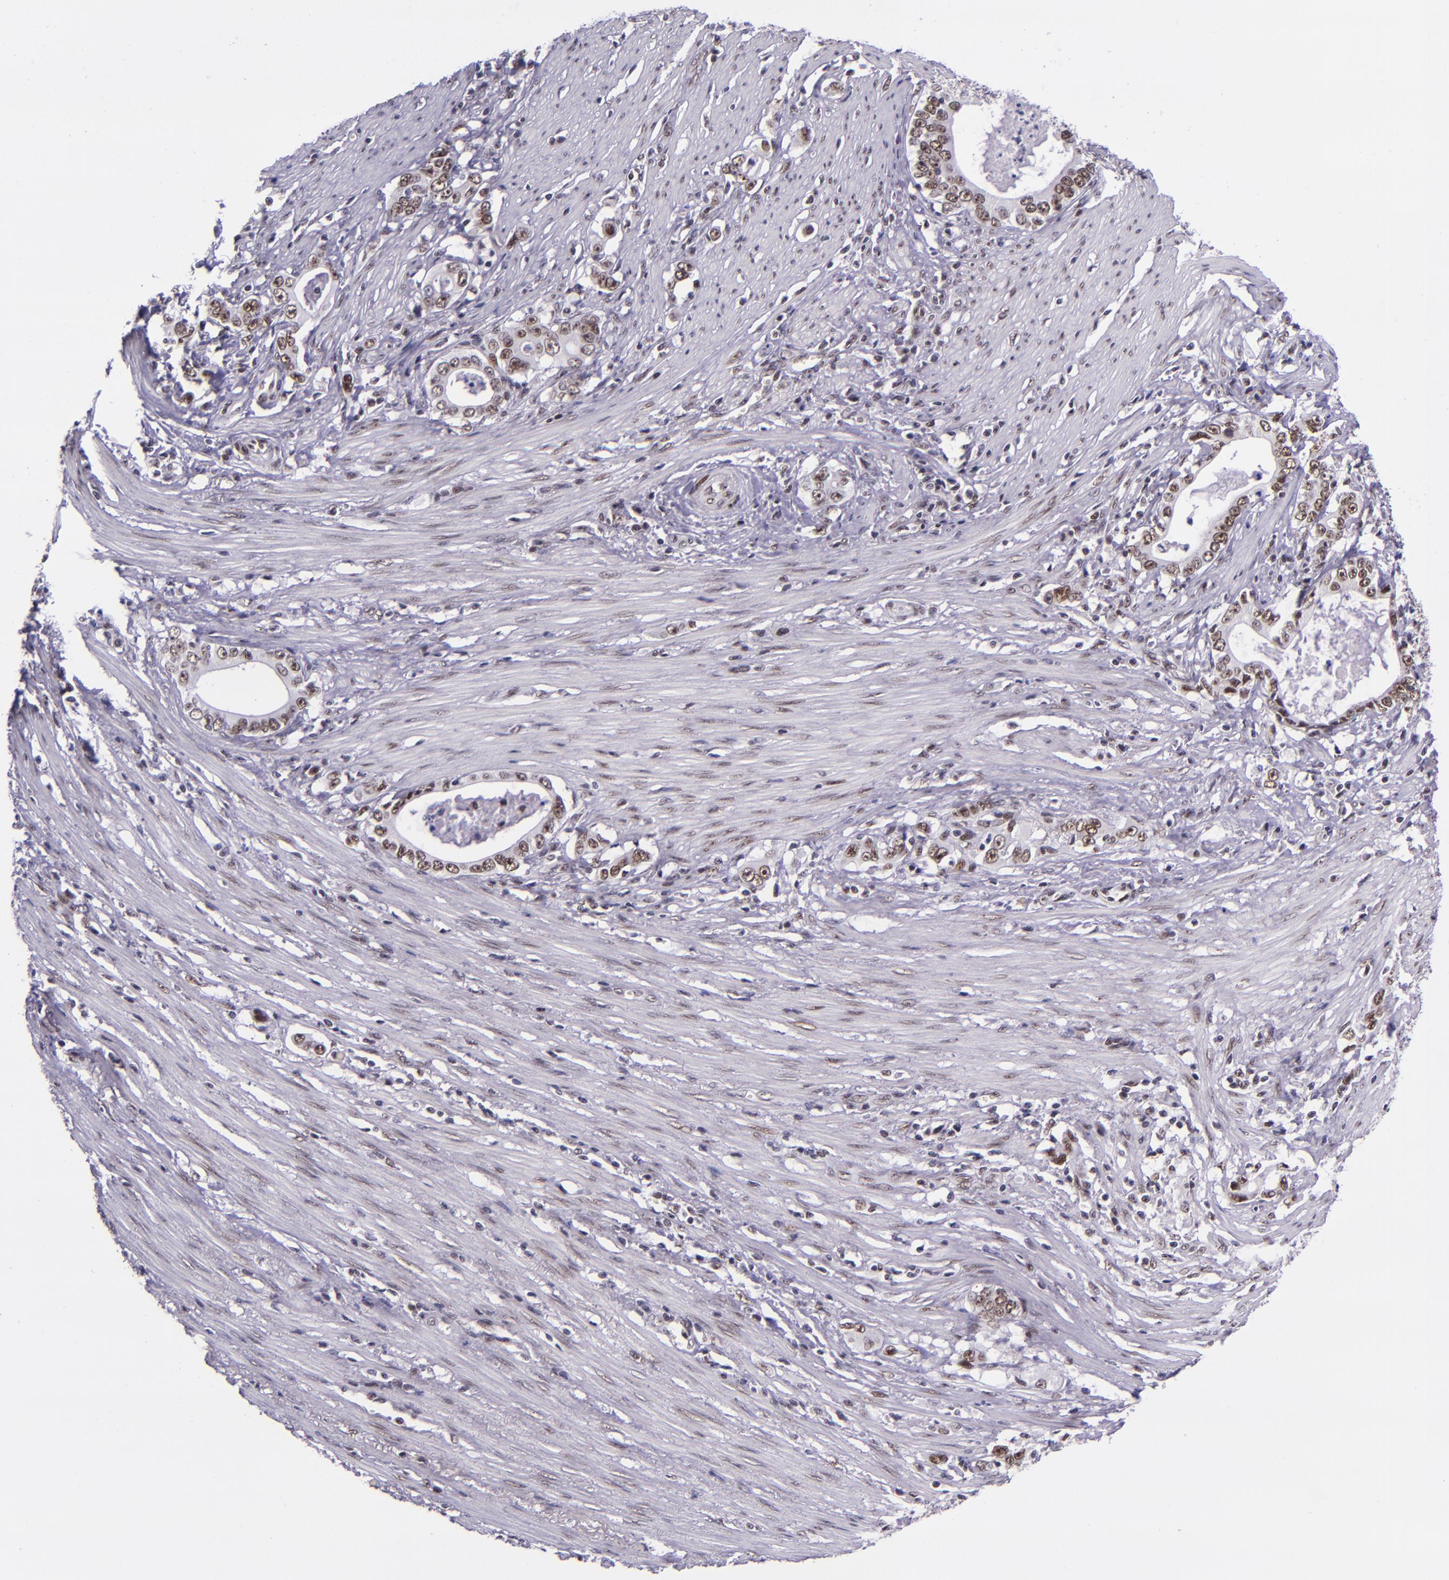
{"staining": {"intensity": "moderate", "quantity": ">75%", "location": "cytoplasmic/membranous,nuclear"}, "tissue": "stomach cancer", "cell_type": "Tumor cells", "image_type": "cancer", "snomed": [{"axis": "morphology", "description": "Adenocarcinoma, NOS"}, {"axis": "topography", "description": "Stomach, lower"}], "caption": "Stomach cancer tissue reveals moderate cytoplasmic/membranous and nuclear positivity in approximately >75% of tumor cells", "gene": "GPKOW", "patient": {"sex": "female", "age": 72}}